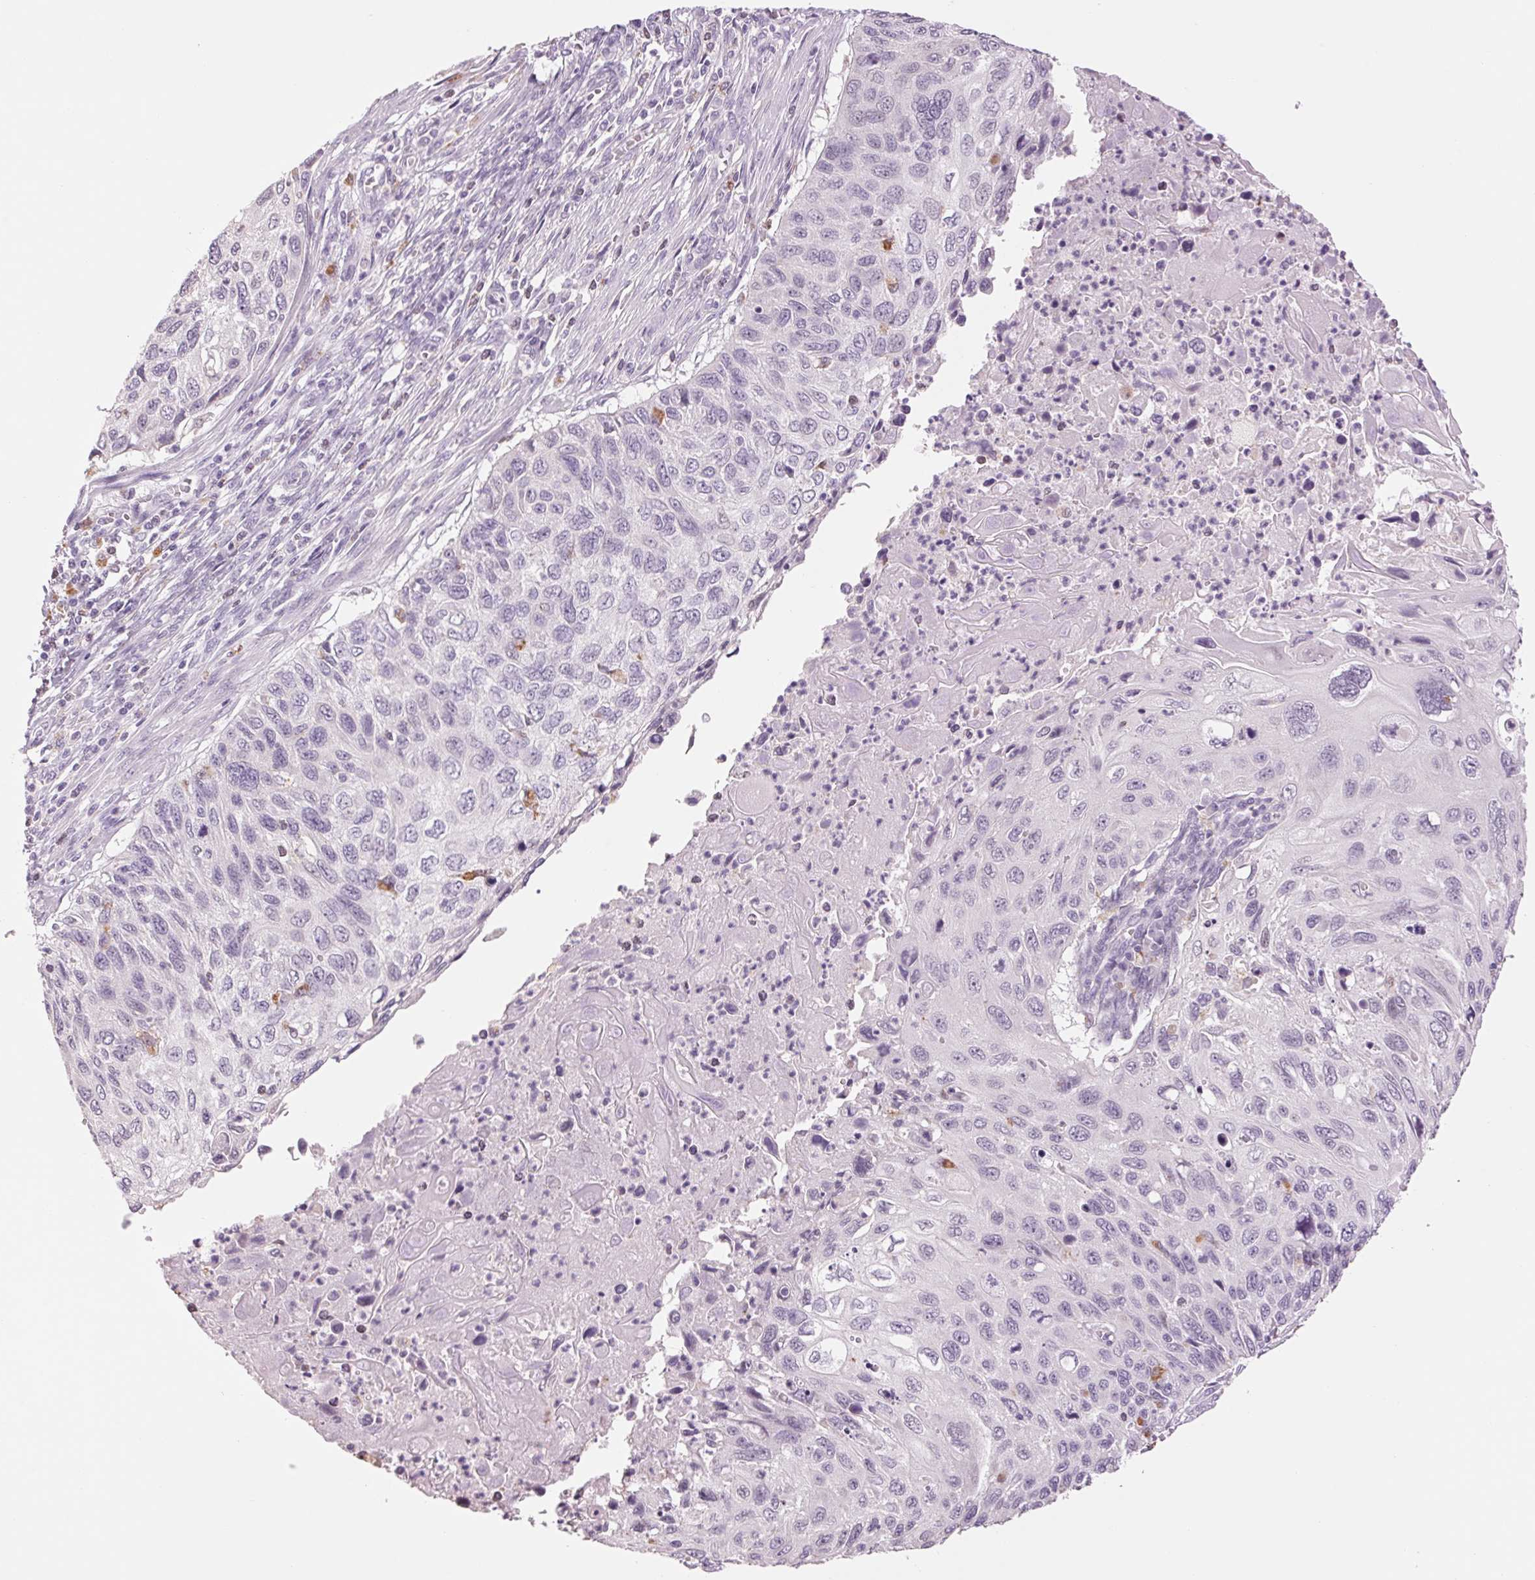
{"staining": {"intensity": "negative", "quantity": "none", "location": "none"}, "tissue": "cervical cancer", "cell_type": "Tumor cells", "image_type": "cancer", "snomed": [{"axis": "morphology", "description": "Squamous cell carcinoma, NOS"}, {"axis": "topography", "description": "Cervix"}], "caption": "Immunohistochemistry of cervical cancer exhibits no positivity in tumor cells. The staining was performed using DAB to visualize the protein expression in brown, while the nuclei were stained in blue with hematoxylin (Magnification: 20x).", "gene": "MPO", "patient": {"sex": "female", "age": 70}}